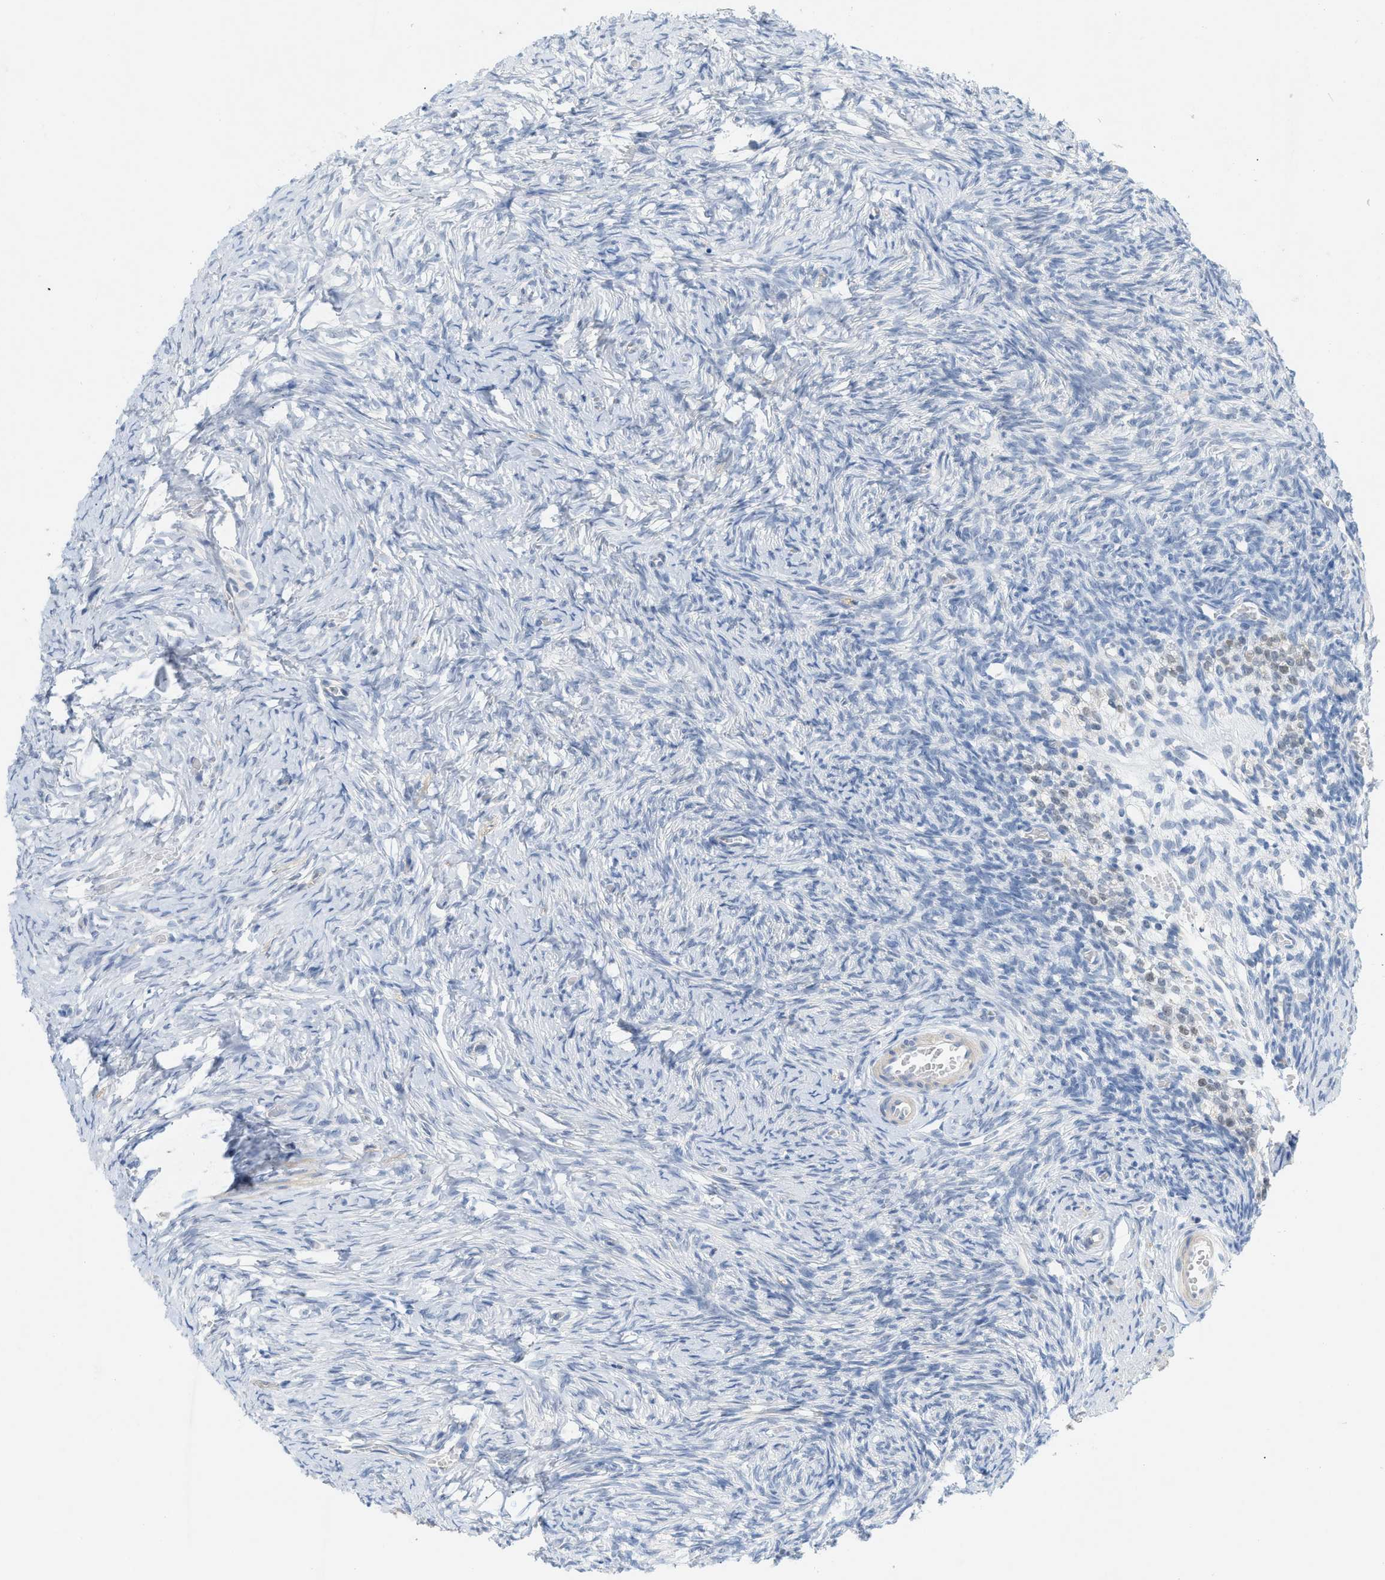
{"staining": {"intensity": "negative", "quantity": "none", "location": "none"}, "tissue": "ovary", "cell_type": "Ovarian stroma cells", "image_type": "normal", "snomed": [{"axis": "morphology", "description": "Normal tissue, NOS"}, {"axis": "topography", "description": "Ovary"}], "caption": "Ovary stained for a protein using immunohistochemistry (IHC) demonstrates no staining ovarian stroma cells.", "gene": "HLTF", "patient": {"sex": "female", "age": 27}}